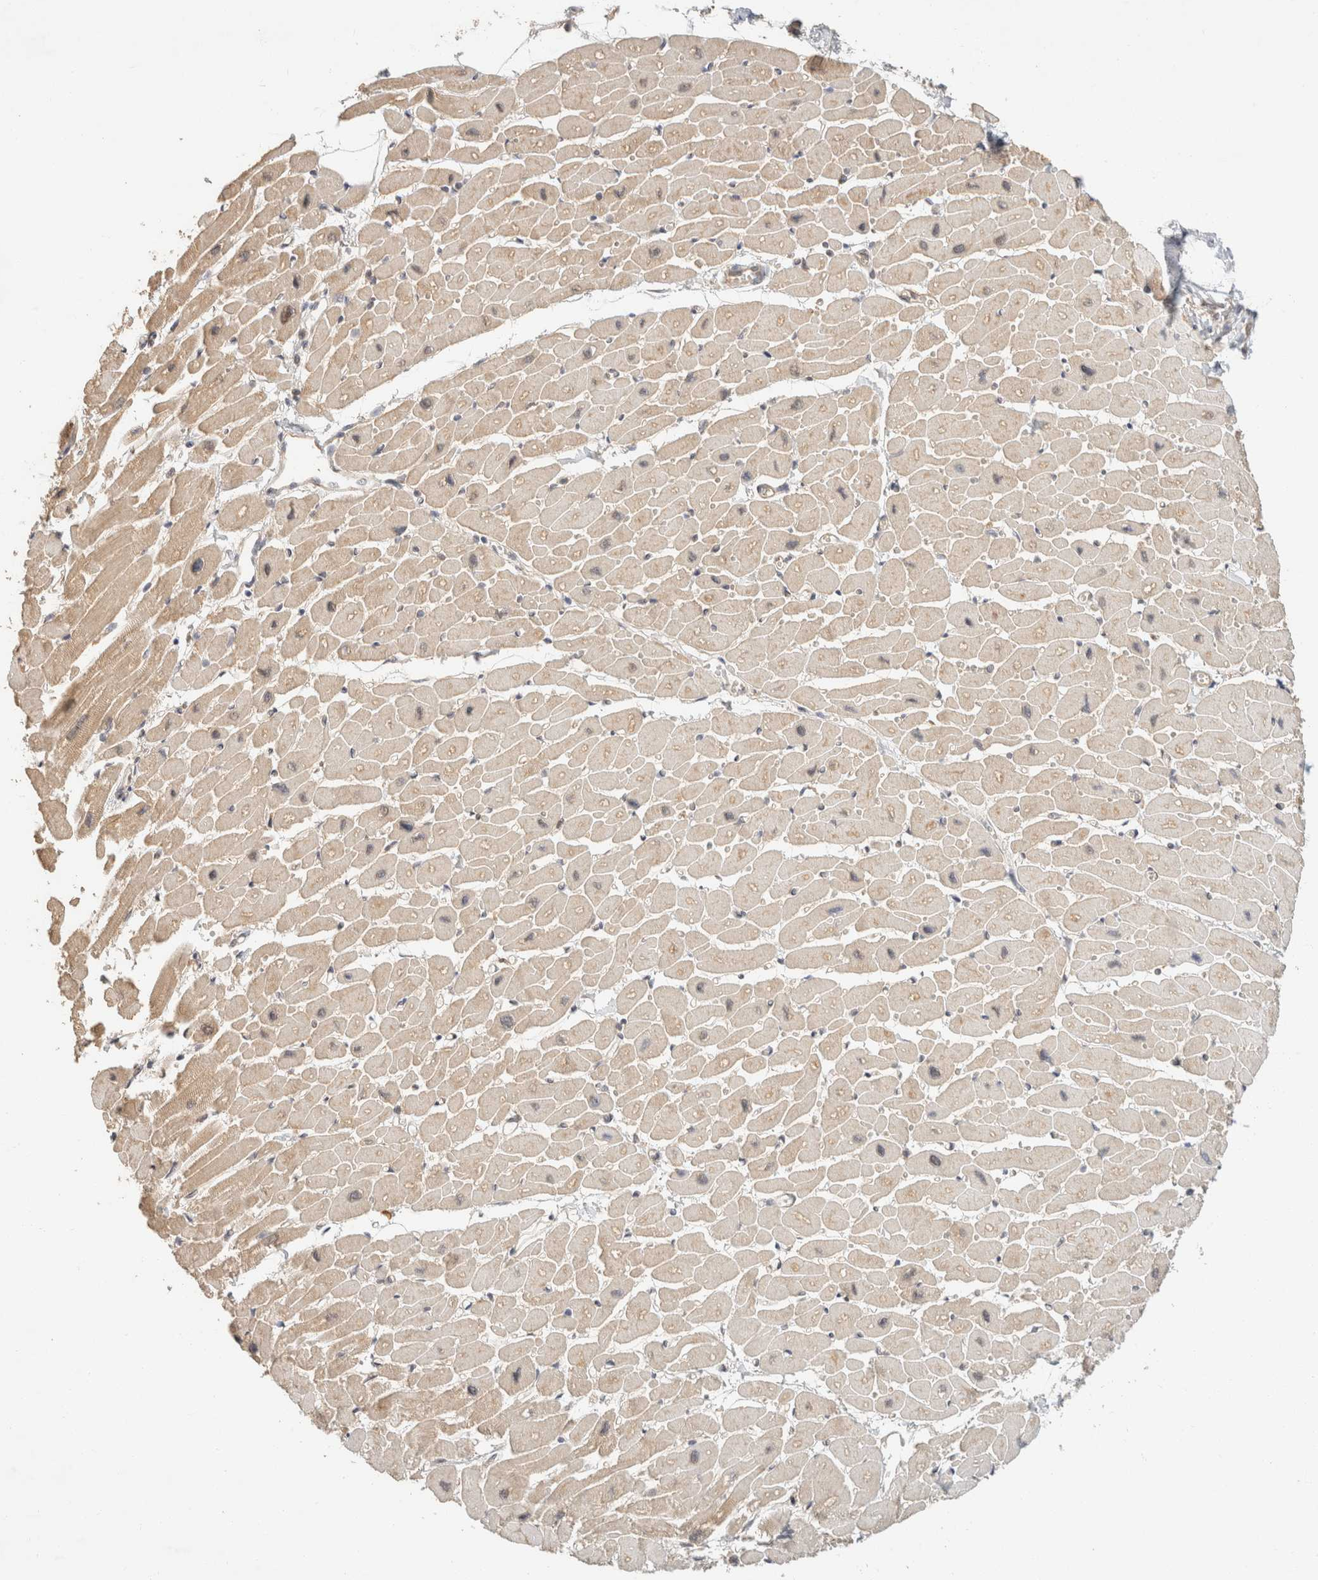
{"staining": {"intensity": "weak", "quantity": ">75%", "location": "cytoplasmic/membranous"}, "tissue": "heart muscle", "cell_type": "Cardiomyocytes", "image_type": "normal", "snomed": [{"axis": "morphology", "description": "Normal tissue, NOS"}, {"axis": "topography", "description": "Heart"}], "caption": "Immunohistochemistry micrograph of benign heart muscle stained for a protein (brown), which displays low levels of weak cytoplasmic/membranous positivity in about >75% of cardiomyocytes.", "gene": "TACC1", "patient": {"sex": "female", "age": 54}}